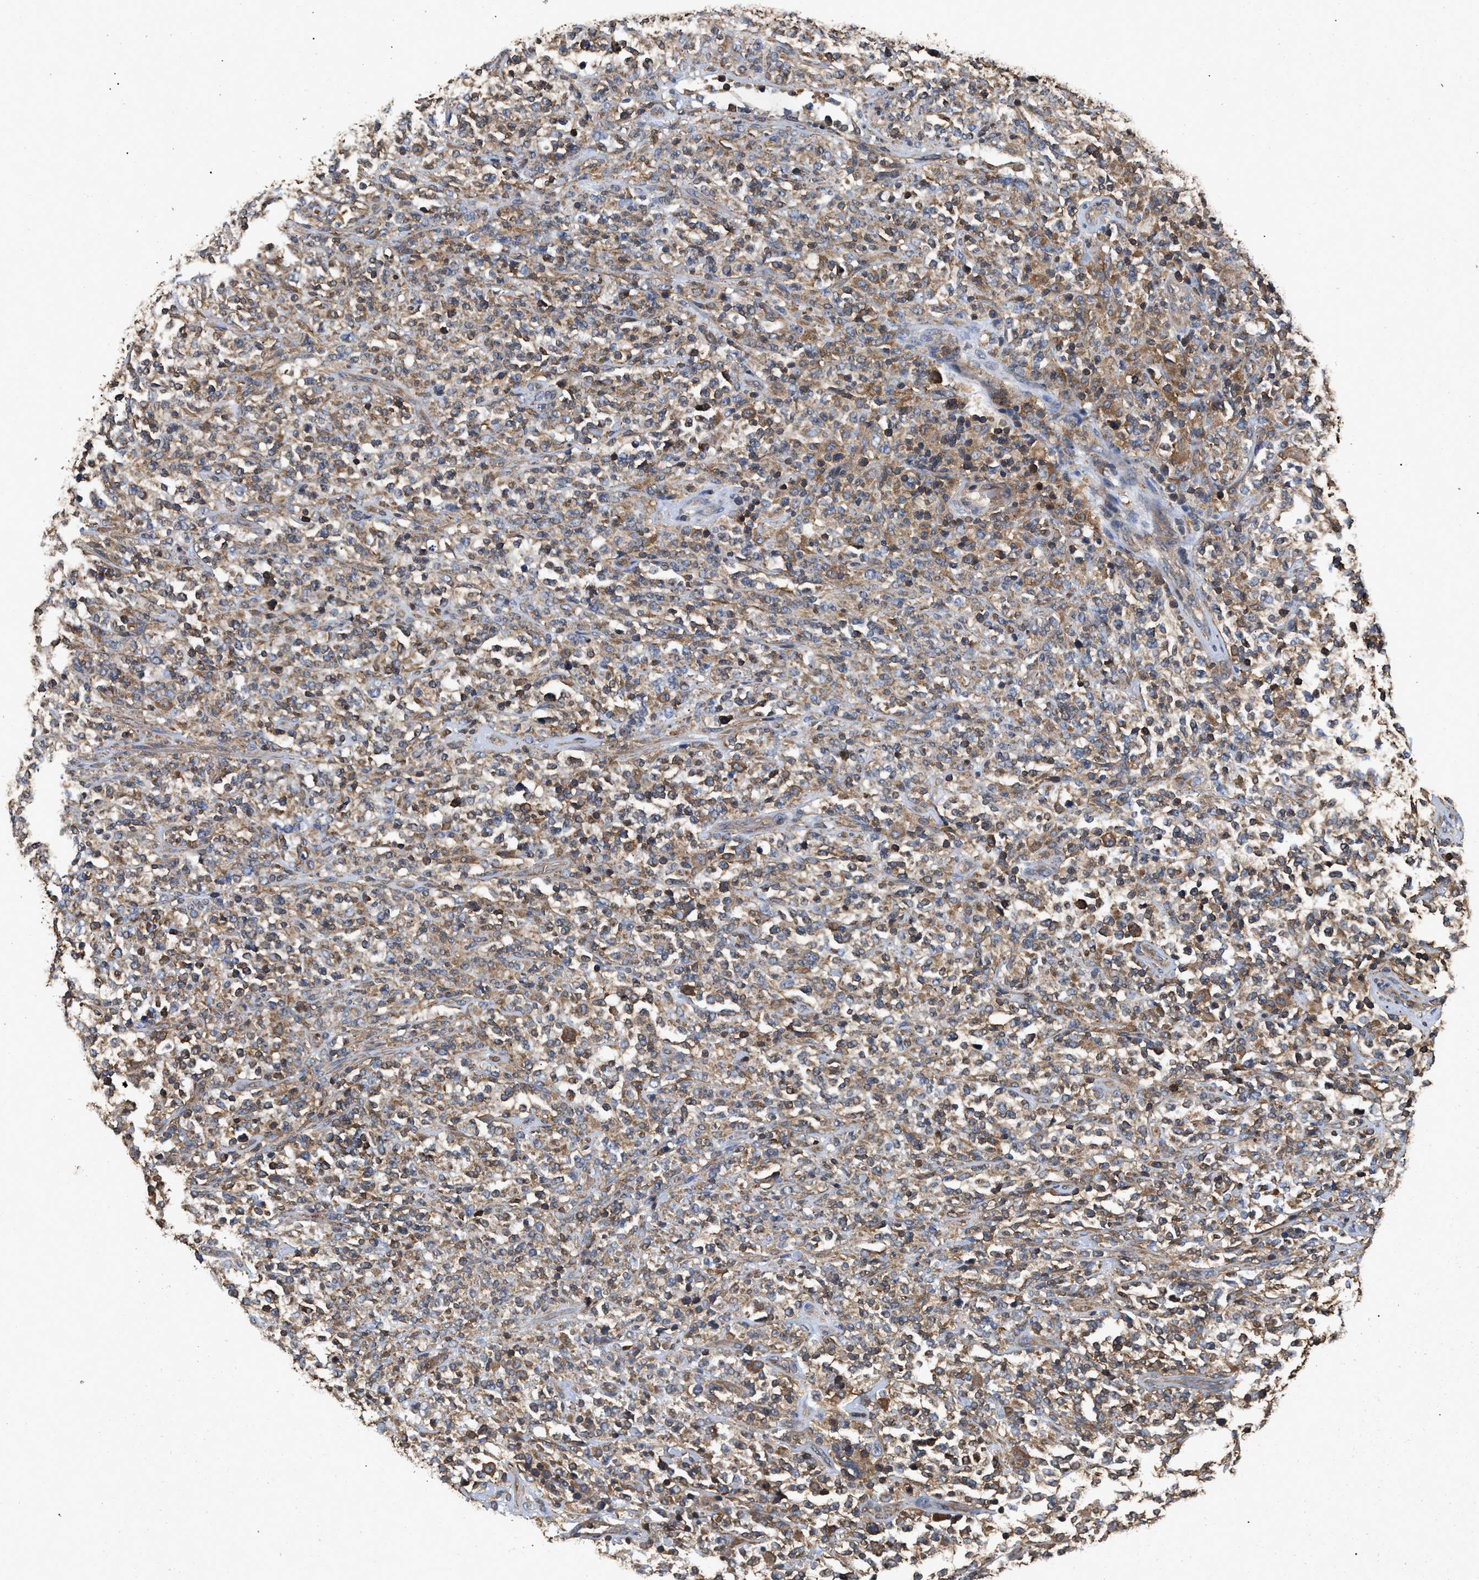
{"staining": {"intensity": "weak", "quantity": ">75%", "location": "cytoplasmic/membranous"}, "tissue": "lymphoma", "cell_type": "Tumor cells", "image_type": "cancer", "snomed": [{"axis": "morphology", "description": "Malignant lymphoma, non-Hodgkin's type, High grade"}, {"axis": "topography", "description": "Soft tissue"}], "caption": "Immunohistochemistry (DAB (3,3'-diaminobenzidine)) staining of malignant lymphoma, non-Hodgkin's type (high-grade) reveals weak cytoplasmic/membranous protein expression in about >75% of tumor cells.", "gene": "LINGO2", "patient": {"sex": "male", "age": 18}}